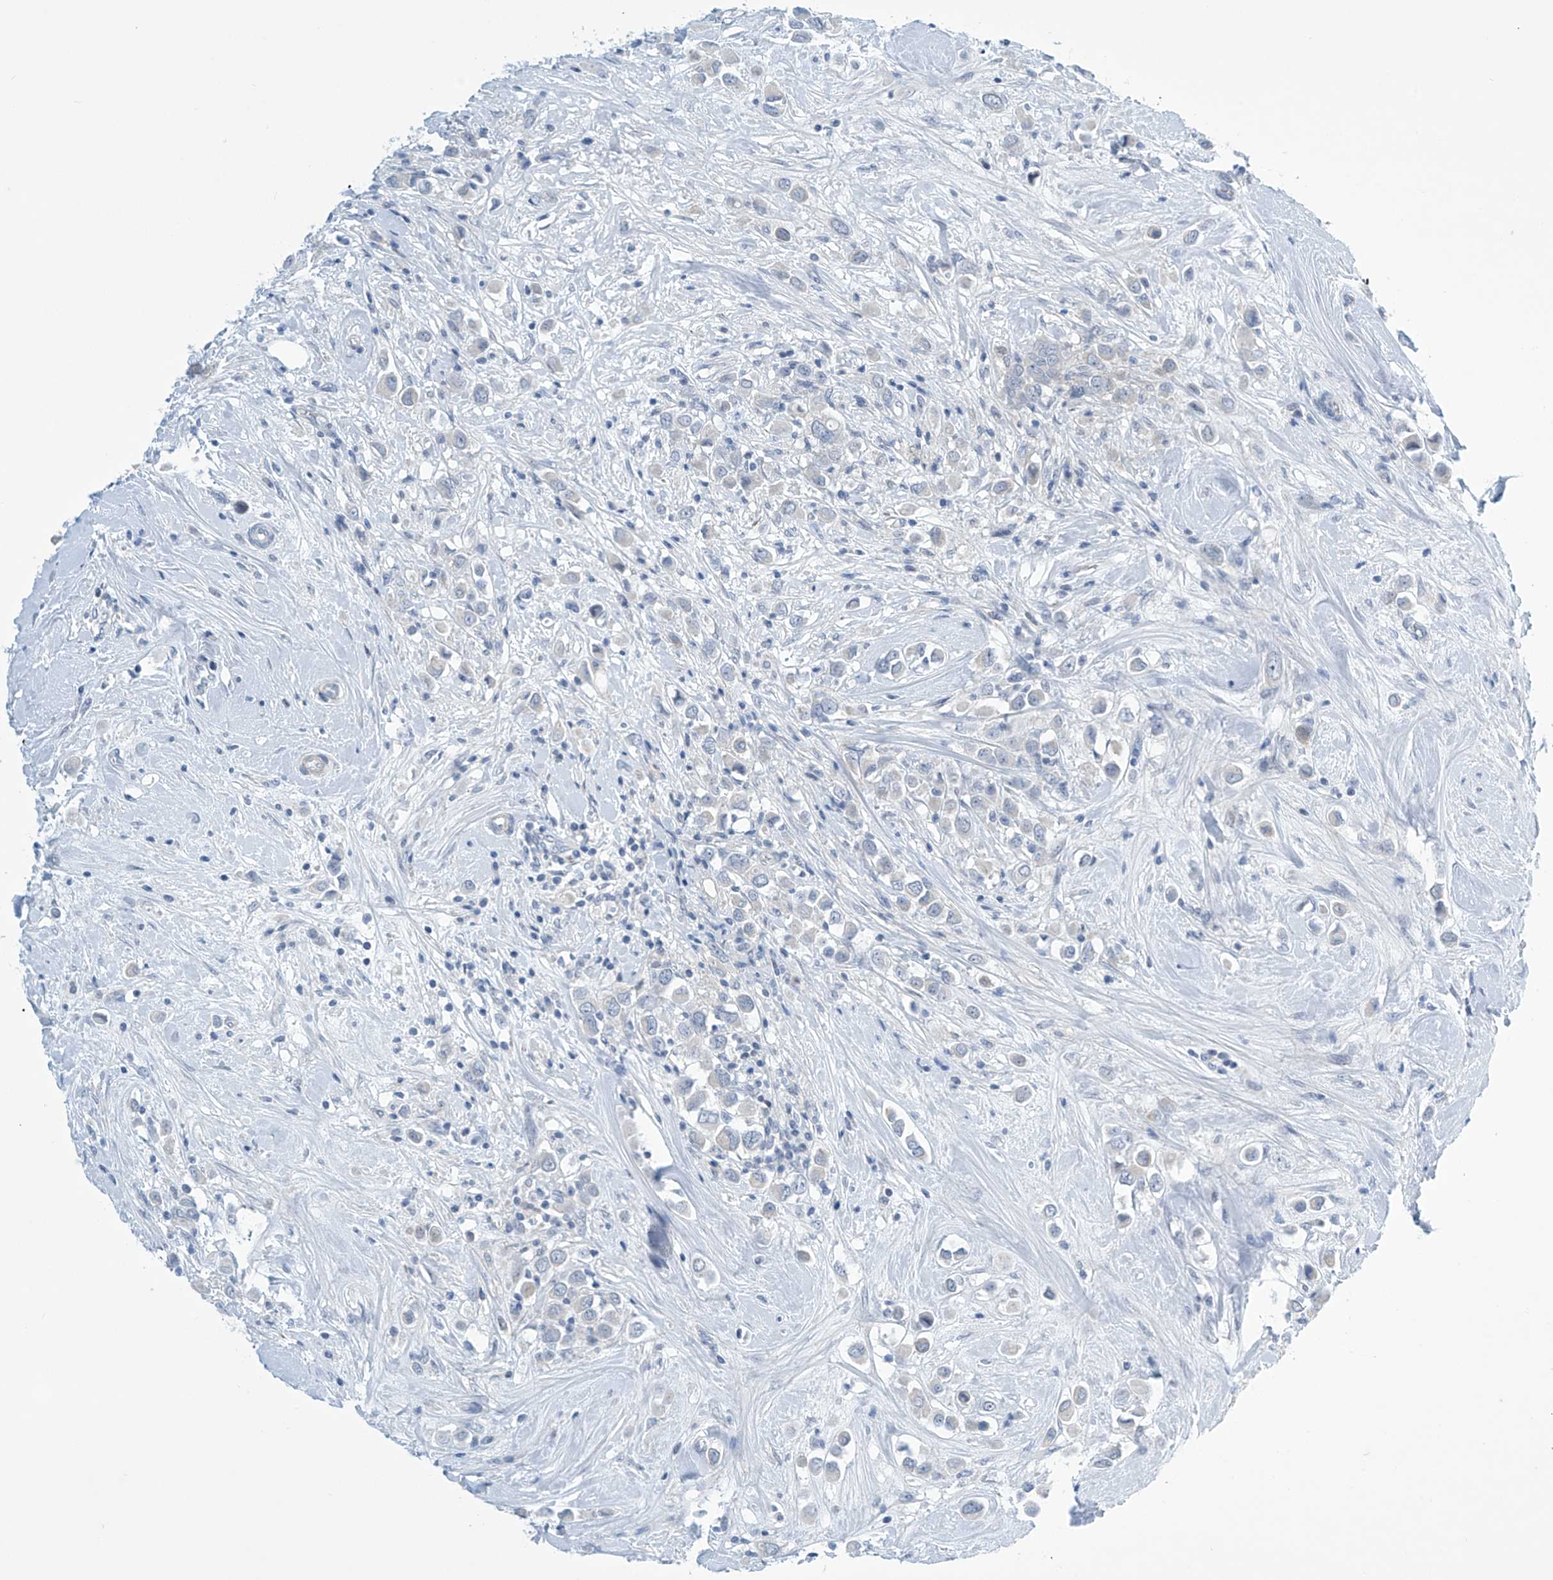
{"staining": {"intensity": "negative", "quantity": "none", "location": "none"}, "tissue": "breast cancer", "cell_type": "Tumor cells", "image_type": "cancer", "snomed": [{"axis": "morphology", "description": "Duct carcinoma"}, {"axis": "topography", "description": "Breast"}], "caption": "Immunohistochemistry (IHC) image of invasive ductal carcinoma (breast) stained for a protein (brown), which exhibits no positivity in tumor cells.", "gene": "SLC35A5", "patient": {"sex": "female", "age": 61}}